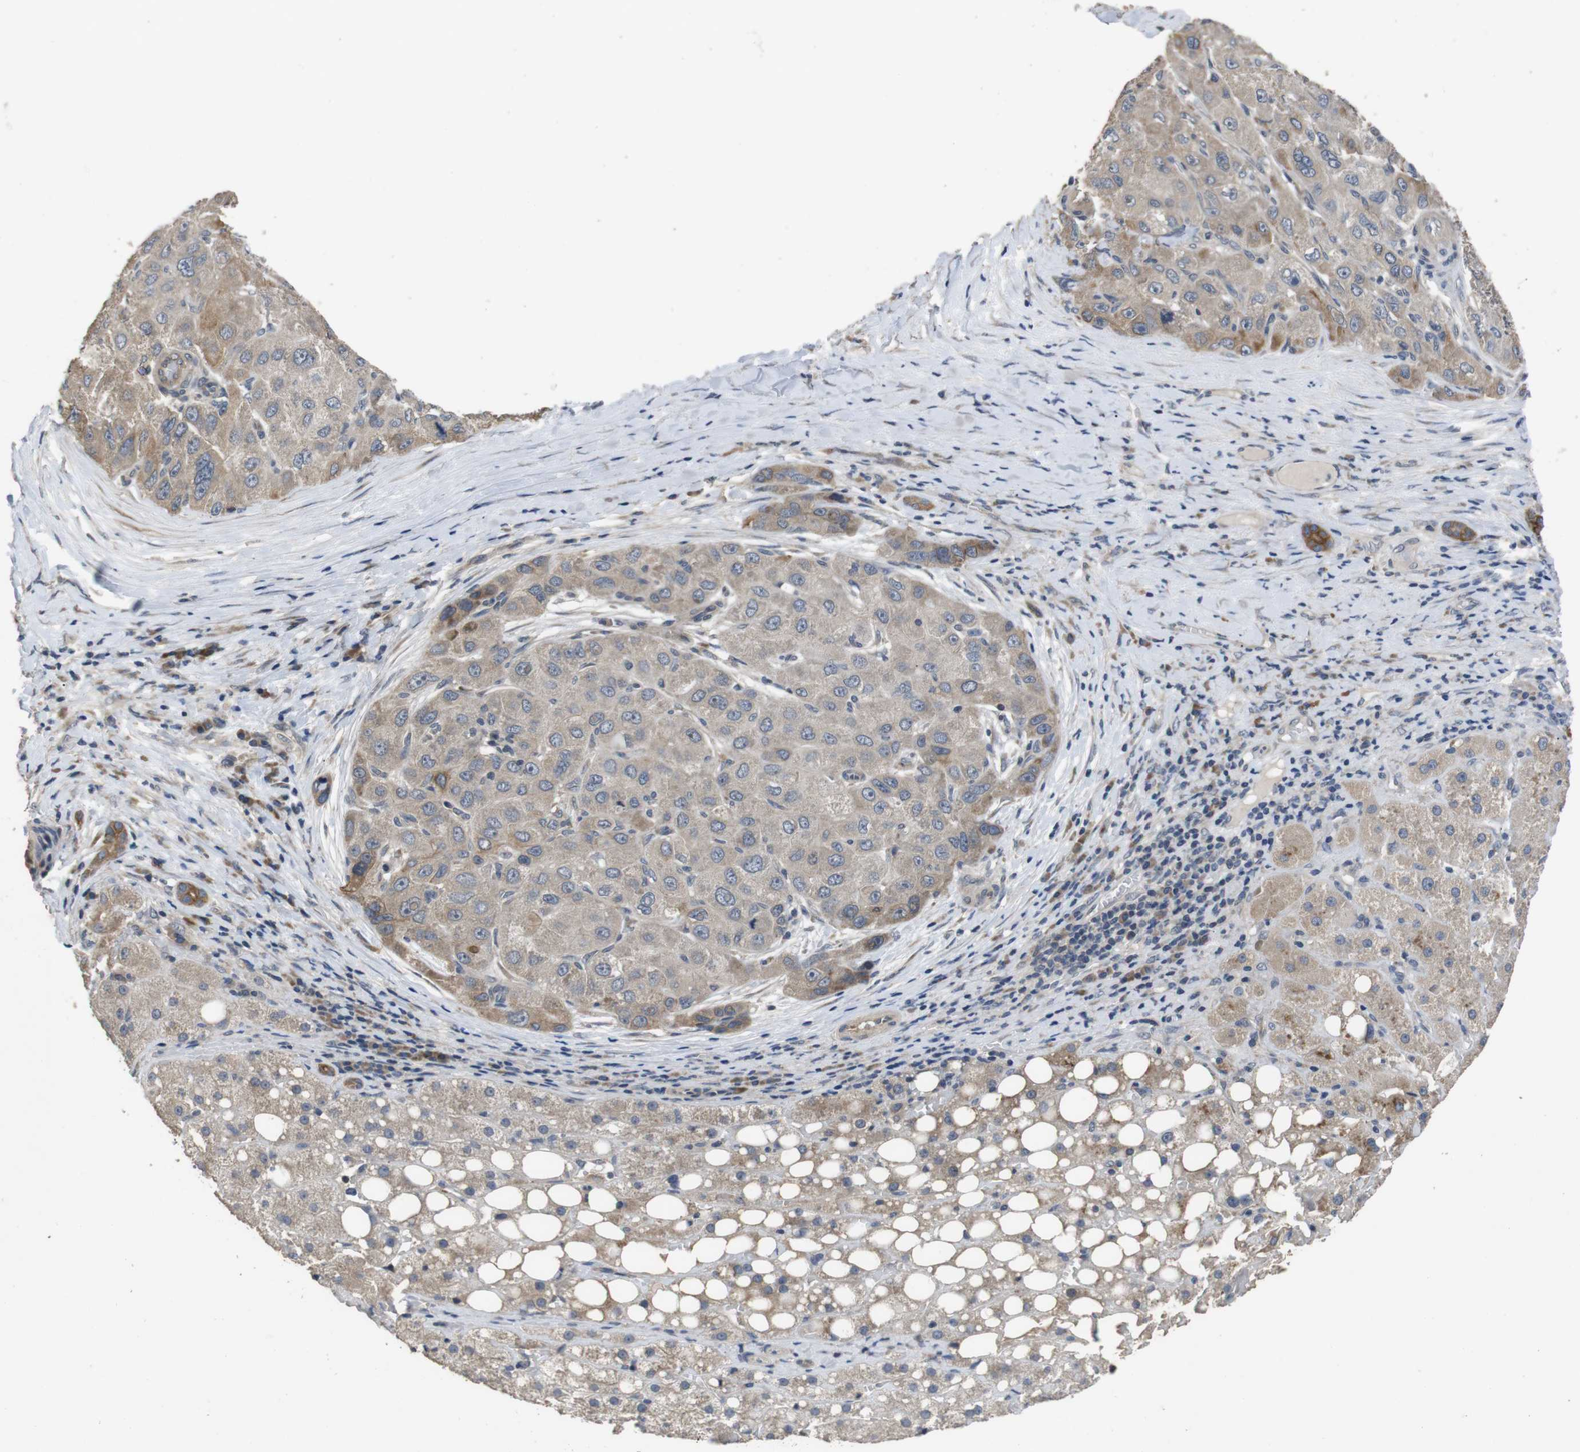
{"staining": {"intensity": "weak", "quantity": "<25%", "location": "cytoplasmic/membranous"}, "tissue": "liver cancer", "cell_type": "Tumor cells", "image_type": "cancer", "snomed": [{"axis": "morphology", "description": "Carcinoma, Hepatocellular, NOS"}, {"axis": "topography", "description": "Liver"}], "caption": "Tumor cells are negative for protein expression in human liver hepatocellular carcinoma.", "gene": "ADGRL3", "patient": {"sex": "male", "age": 80}}